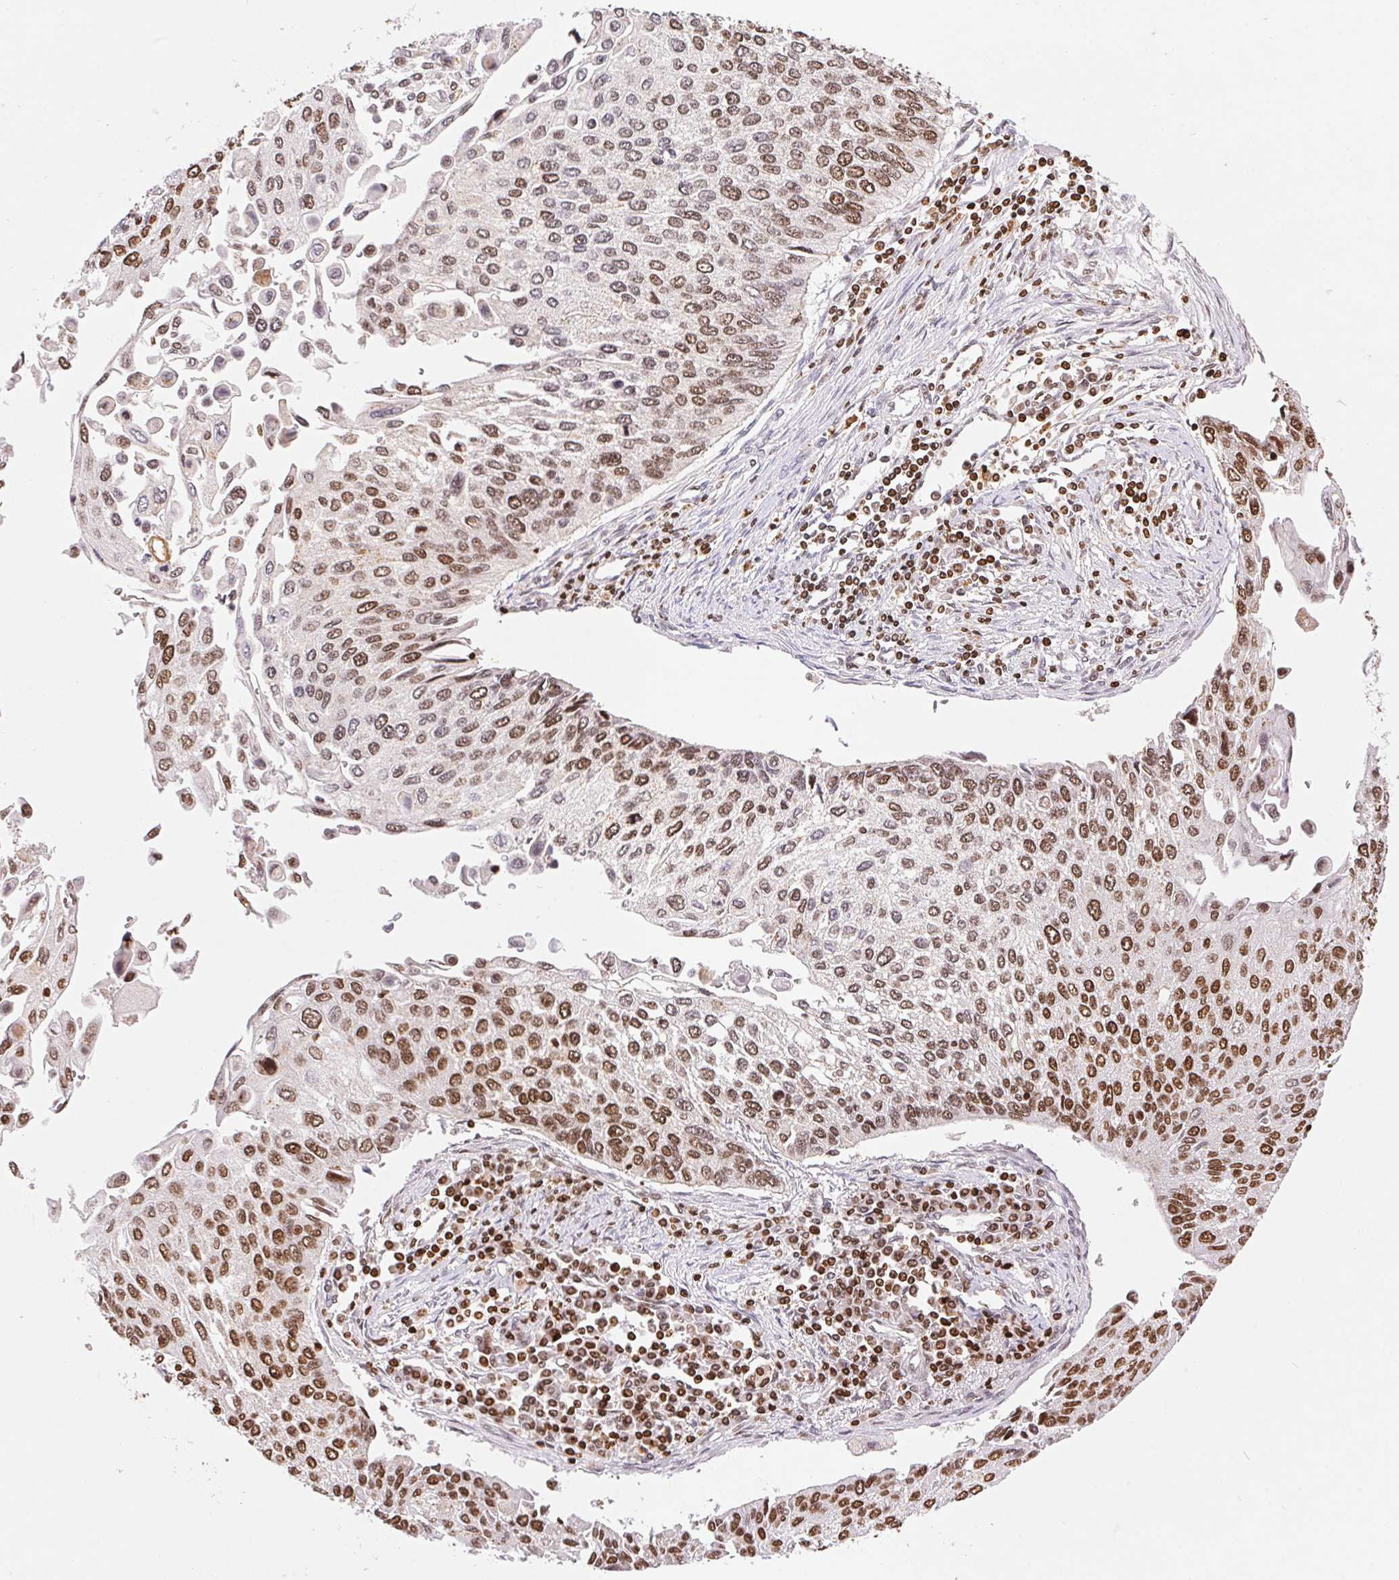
{"staining": {"intensity": "strong", "quantity": ">75%", "location": "nuclear"}, "tissue": "lung cancer", "cell_type": "Tumor cells", "image_type": "cancer", "snomed": [{"axis": "morphology", "description": "Squamous cell carcinoma, NOS"}, {"axis": "morphology", "description": "Squamous cell carcinoma, metastatic, NOS"}, {"axis": "topography", "description": "Lung"}], "caption": "The photomicrograph exhibits immunohistochemical staining of squamous cell carcinoma (lung). There is strong nuclear staining is seen in approximately >75% of tumor cells.", "gene": "POLD3", "patient": {"sex": "male", "age": 63}}